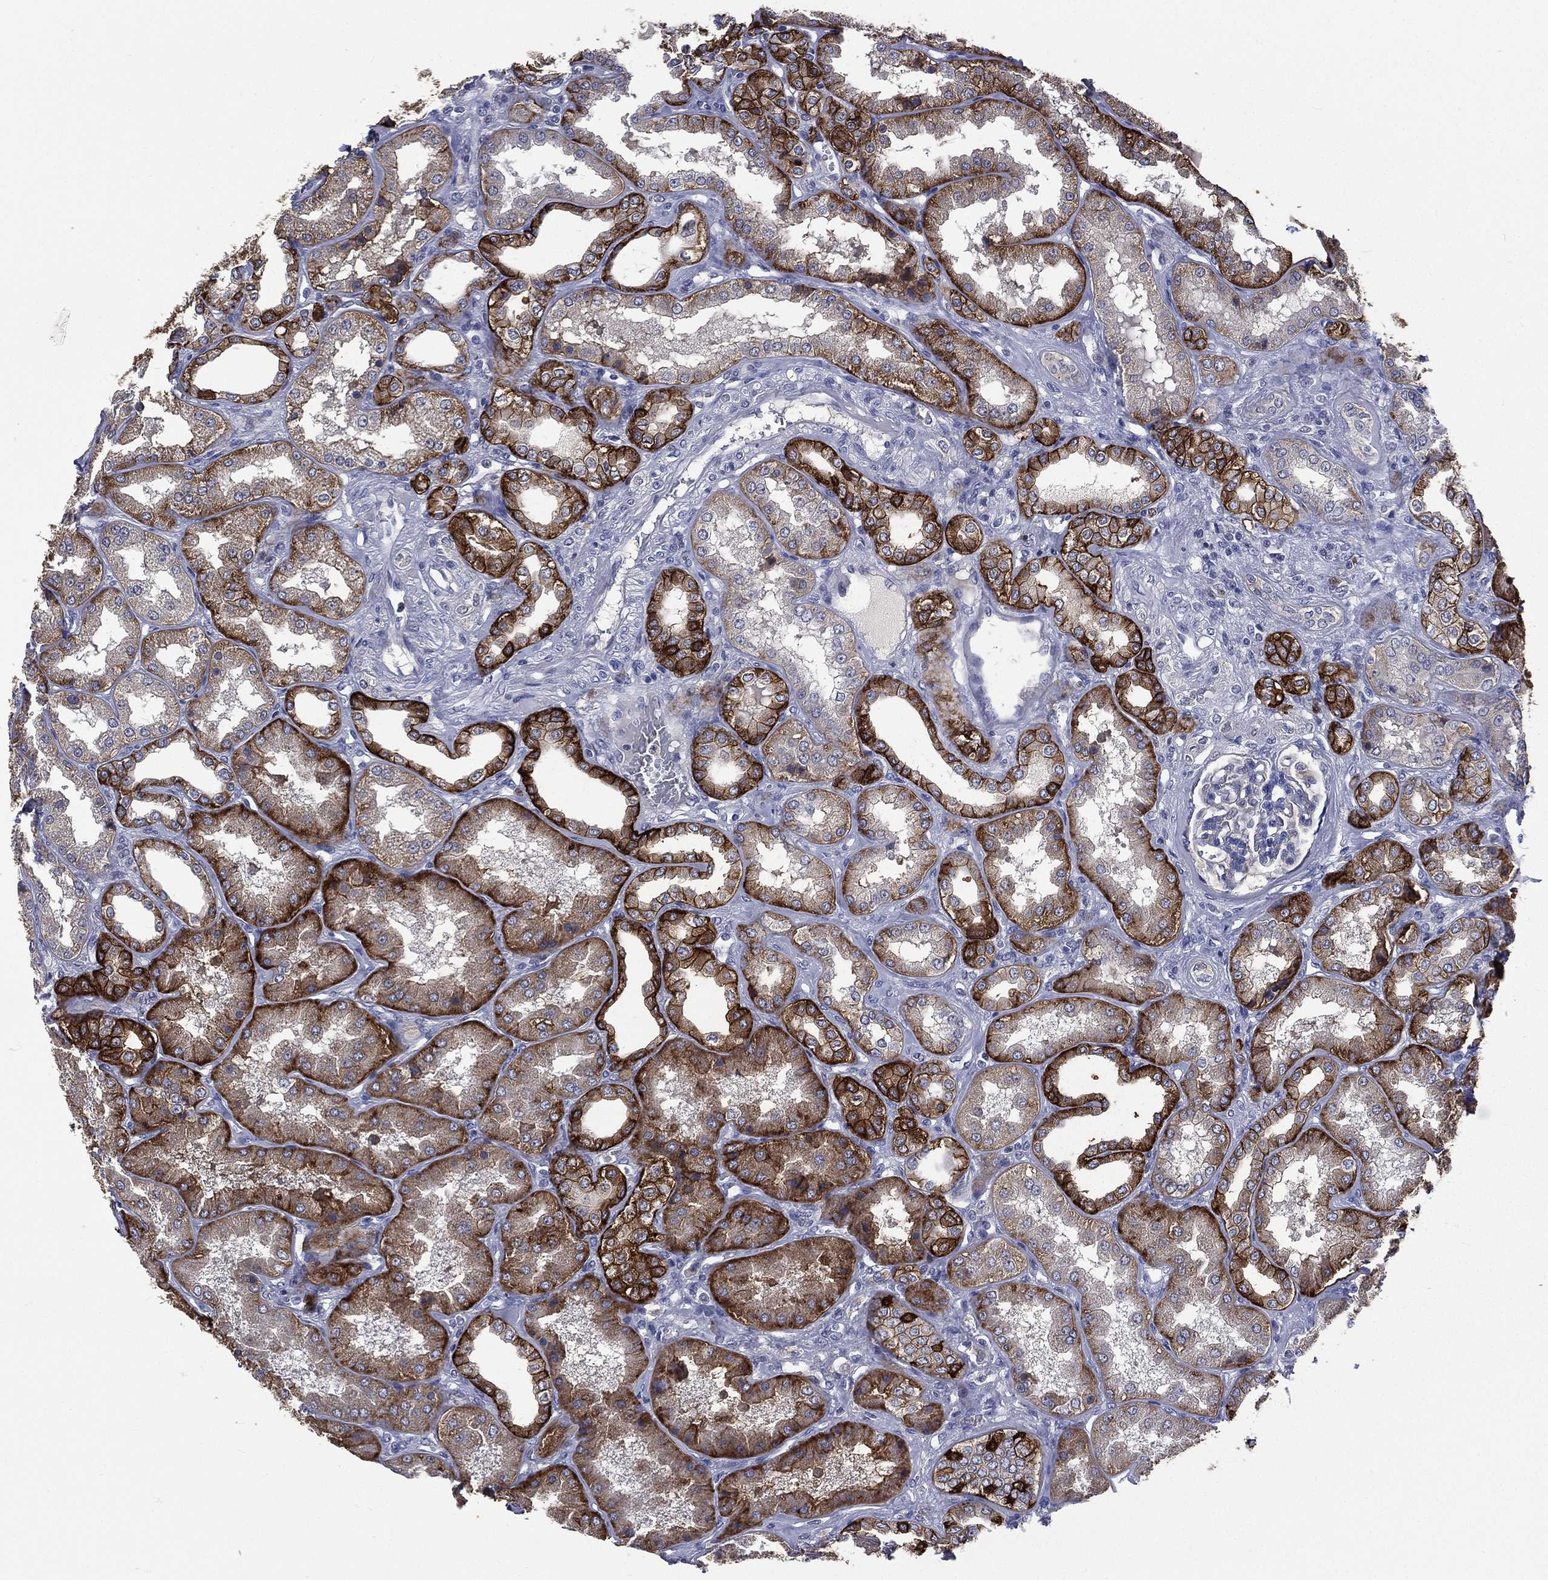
{"staining": {"intensity": "negative", "quantity": "none", "location": "none"}, "tissue": "kidney", "cell_type": "Cells in glomeruli", "image_type": "normal", "snomed": [{"axis": "morphology", "description": "Normal tissue, NOS"}, {"axis": "topography", "description": "Kidney"}], "caption": "A high-resolution photomicrograph shows immunohistochemistry (IHC) staining of normal kidney, which displays no significant expression in cells in glomeruli. (Stains: DAB (3,3'-diaminobenzidine) immunohistochemistry with hematoxylin counter stain, Microscopy: brightfield microscopy at high magnification).", "gene": "CA12", "patient": {"sex": "female", "age": 56}}